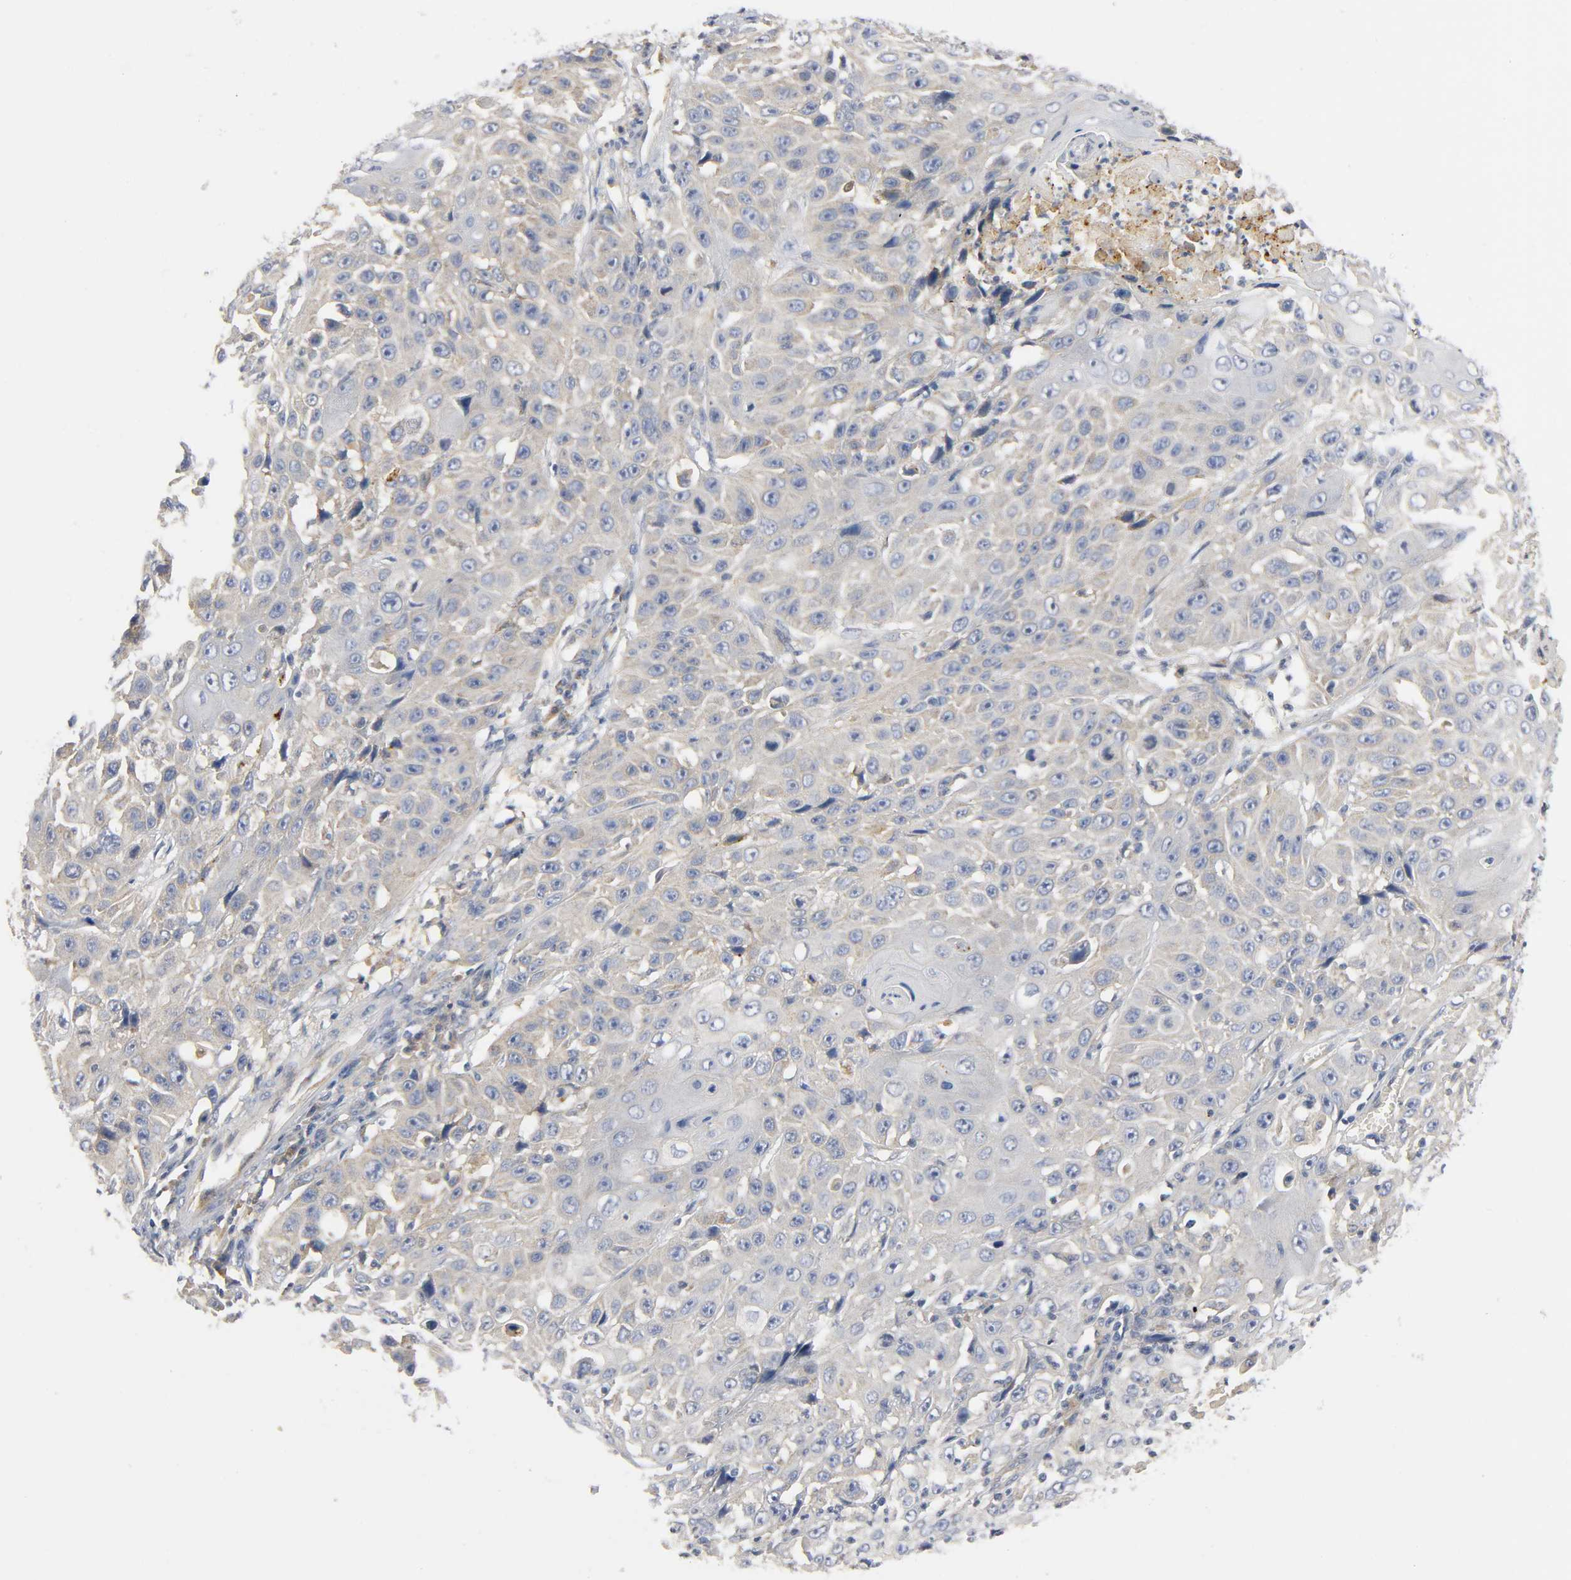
{"staining": {"intensity": "weak", "quantity": ">75%", "location": "cytoplasmic/membranous"}, "tissue": "cervical cancer", "cell_type": "Tumor cells", "image_type": "cancer", "snomed": [{"axis": "morphology", "description": "Squamous cell carcinoma, NOS"}, {"axis": "topography", "description": "Cervix"}], "caption": "This image reveals immunohistochemistry (IHC) staining of human cervical squamous cell carcinoma, with low weak cytoplasmic/membranous positivity in approximately >75% of tumor cells.", "gene": "HDAC6", "patient": {"sex": "female", "age": 39}}